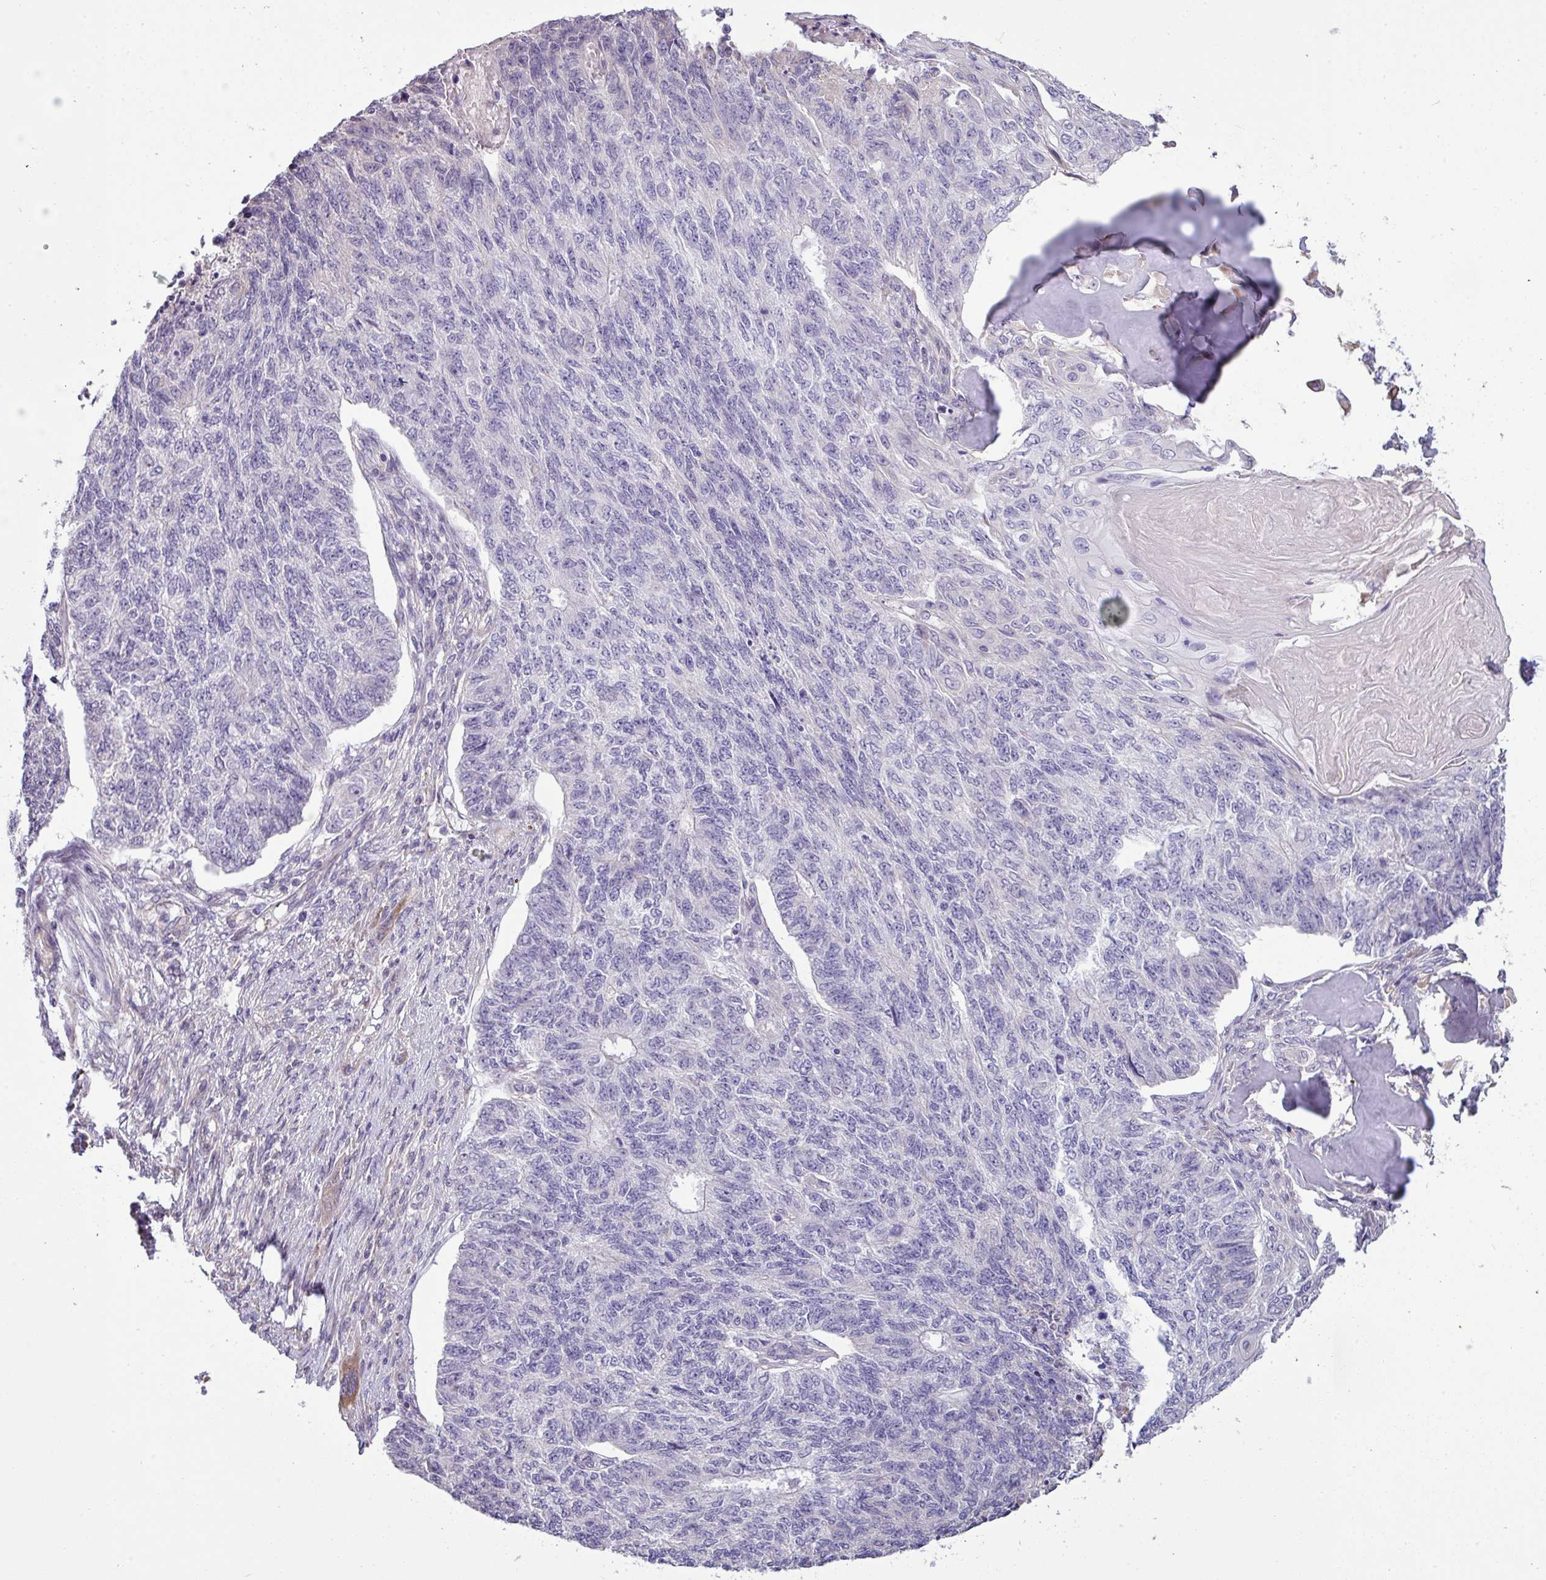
{"staining": {"intensity": "negative", "quantity": "none", "location": "none"}, "tissue": "endometrial cancer", "cell_type": "Tumor cells", "image_type": "cancer", "snomed": [{"axis": "morphology", "description": "Adenocarcinoma, NOS"}, {"axis": "topography", "description": "Endometrium"}], "caption": "Immunohistochemistry (IHC) micrograph of endometrial cancer (adenocarcinoma) stained for a protein (brown), which shows no expression in tumor cells.", "gene": "IRGC", "patient": {"sex": "female", "age": 32}}